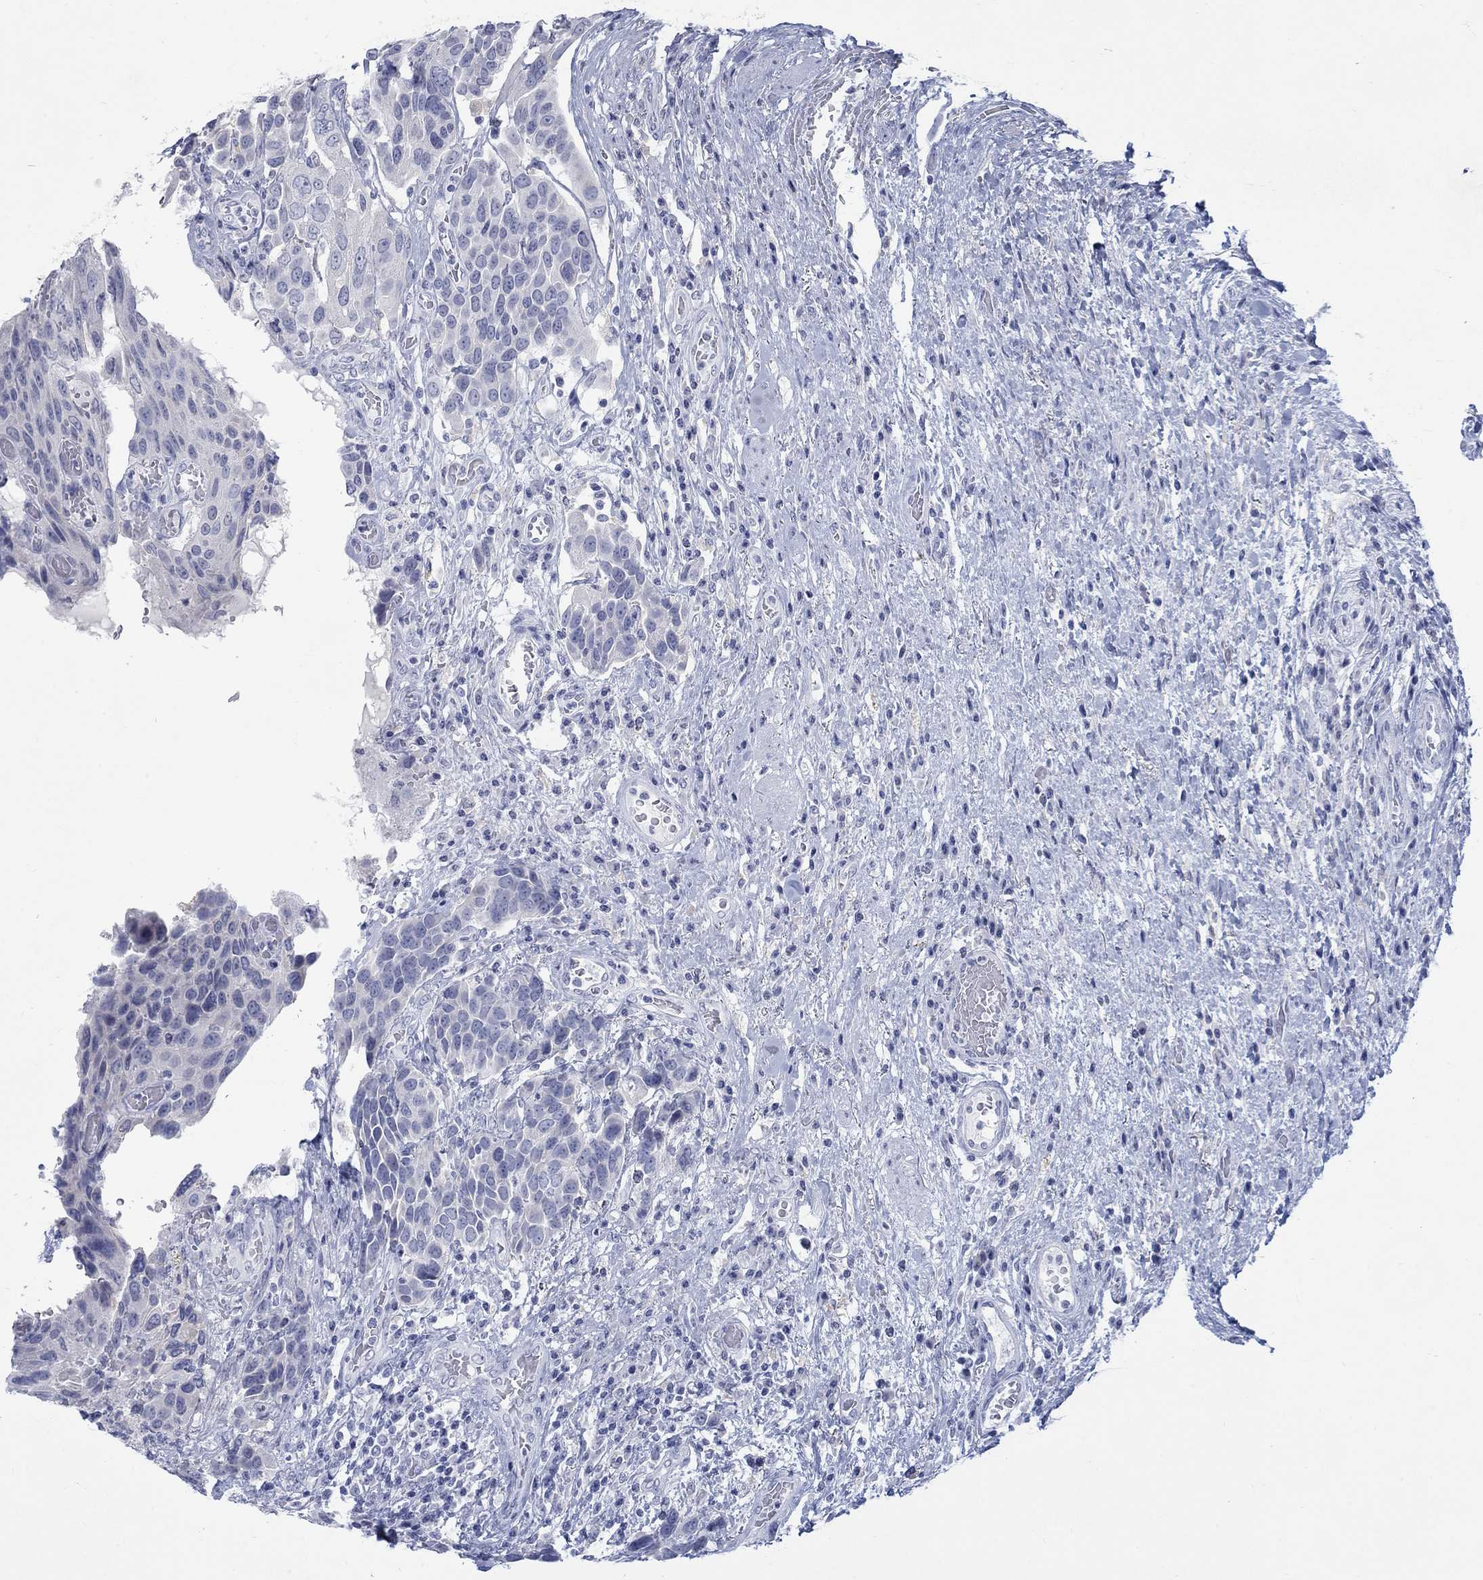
{"staining": {"intensity": "negative", "quantity": "none", "location": "none"}, "tissue": "urothelial cancer", "cell_type": "Tumor cells", "image_type": "cancer", "snomed": [{"axis": "morphology", "description": "Urothelial carcinoma, High grade"}, {"axis": "topography", "description": "Urinary bladder"}], "caption": "This micrograph is of urothelial carcinoma (high-grade) stained with immunohistochemistry (IHC) to label a protein in brown with the nuclei are counter-stained blue. There is no staining in tumor cells.", "gene": "RFTN2", "patient": {"sex": "female", "age": 70}}